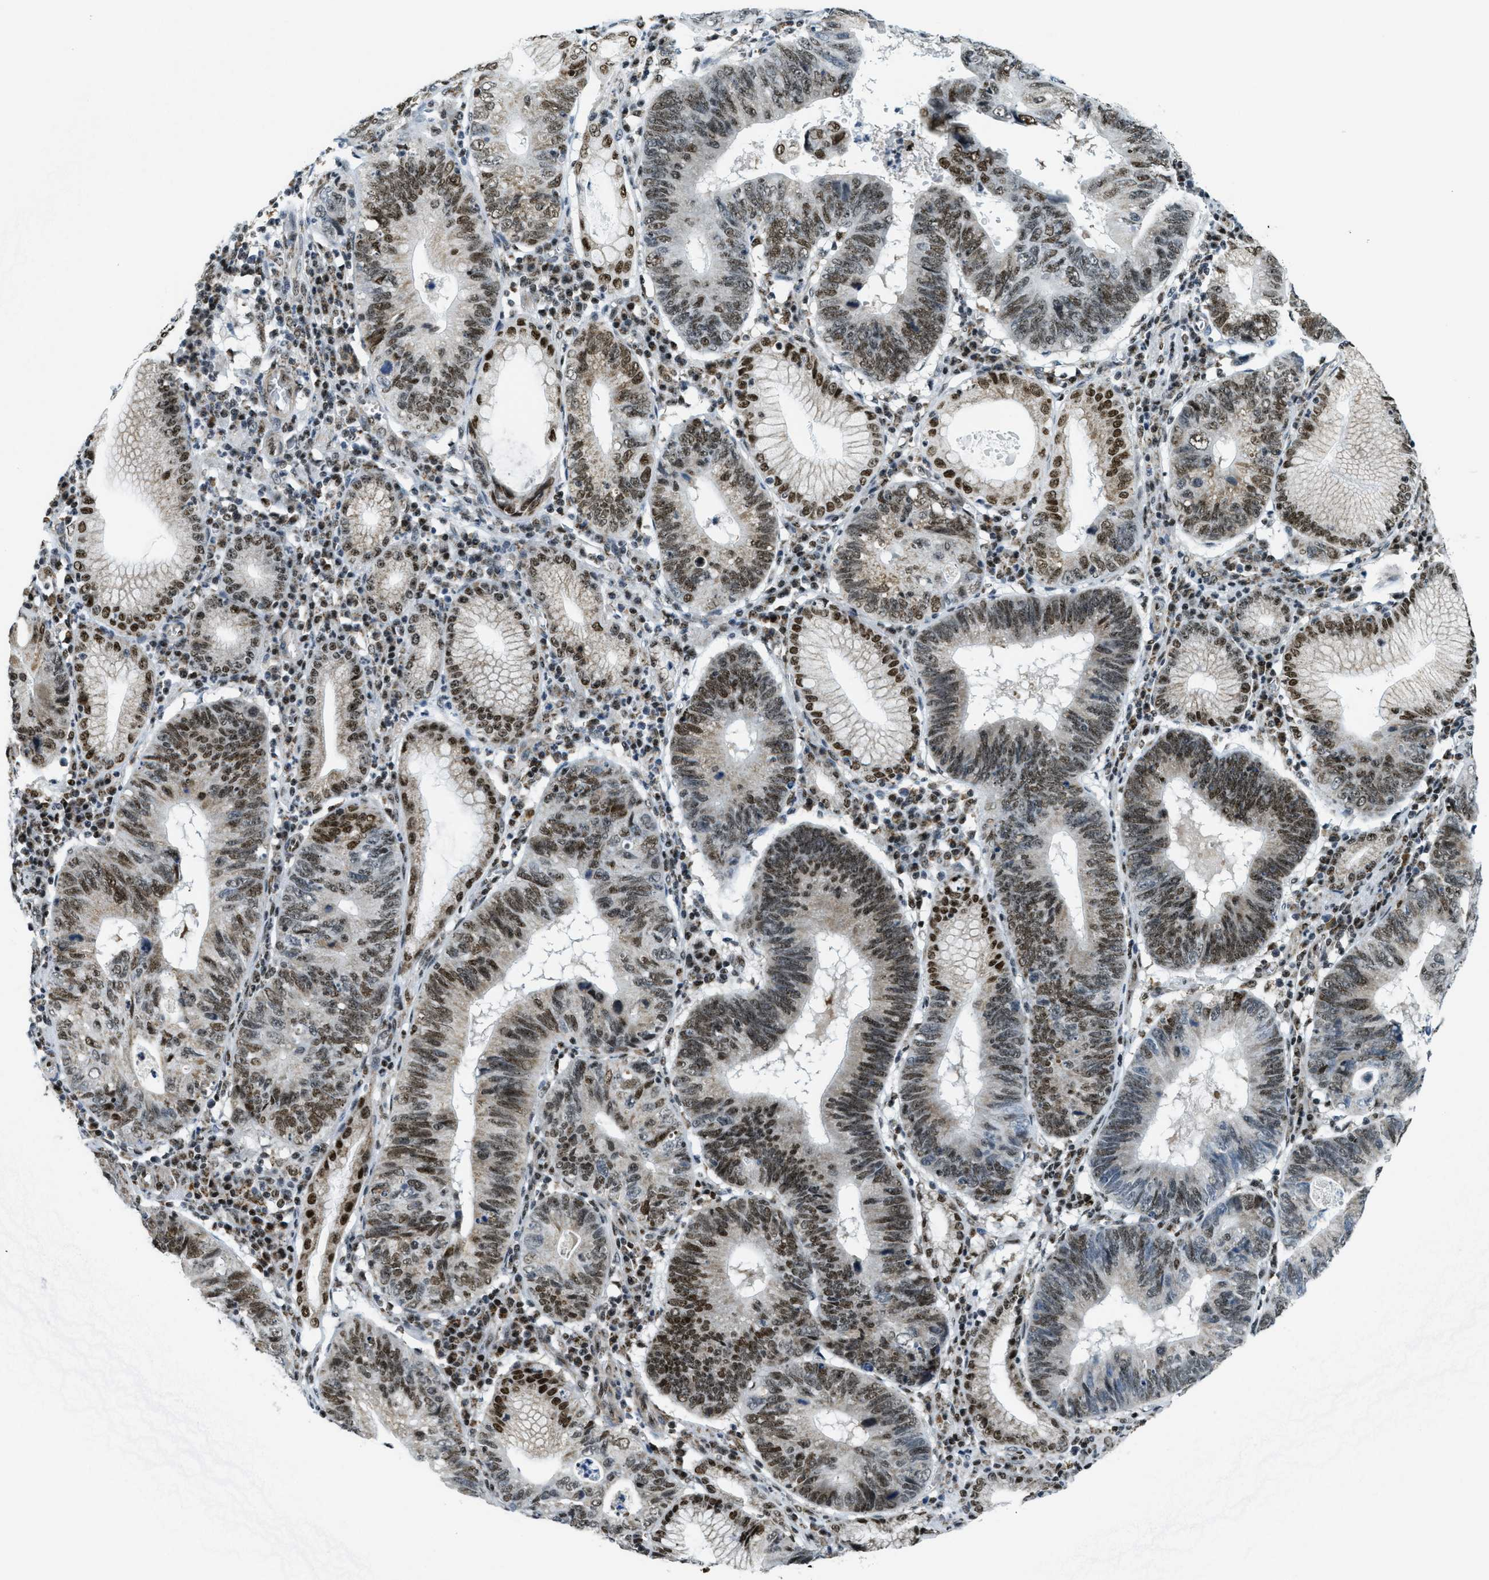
{"staining": {"intensity": "strong", "quantity": ">75%", "location": "cytoplasmic/membranous,nuclear"}, "tissue": "stomach cancer", "cell_type": "Tumor cells", "image_type": "cancer", "snomed": [{"axis": "morphology", "description": "Adenocarcinoma, NOS"}, {"axis": "topography", "description": "Stomach"}], "caption": "Human adenocarcinoma (stomach) stained with a protein marker demonstrates strong staining in tumor cells.", "gene": "SP100", "patient": {"sex": "male", "age": 59}}